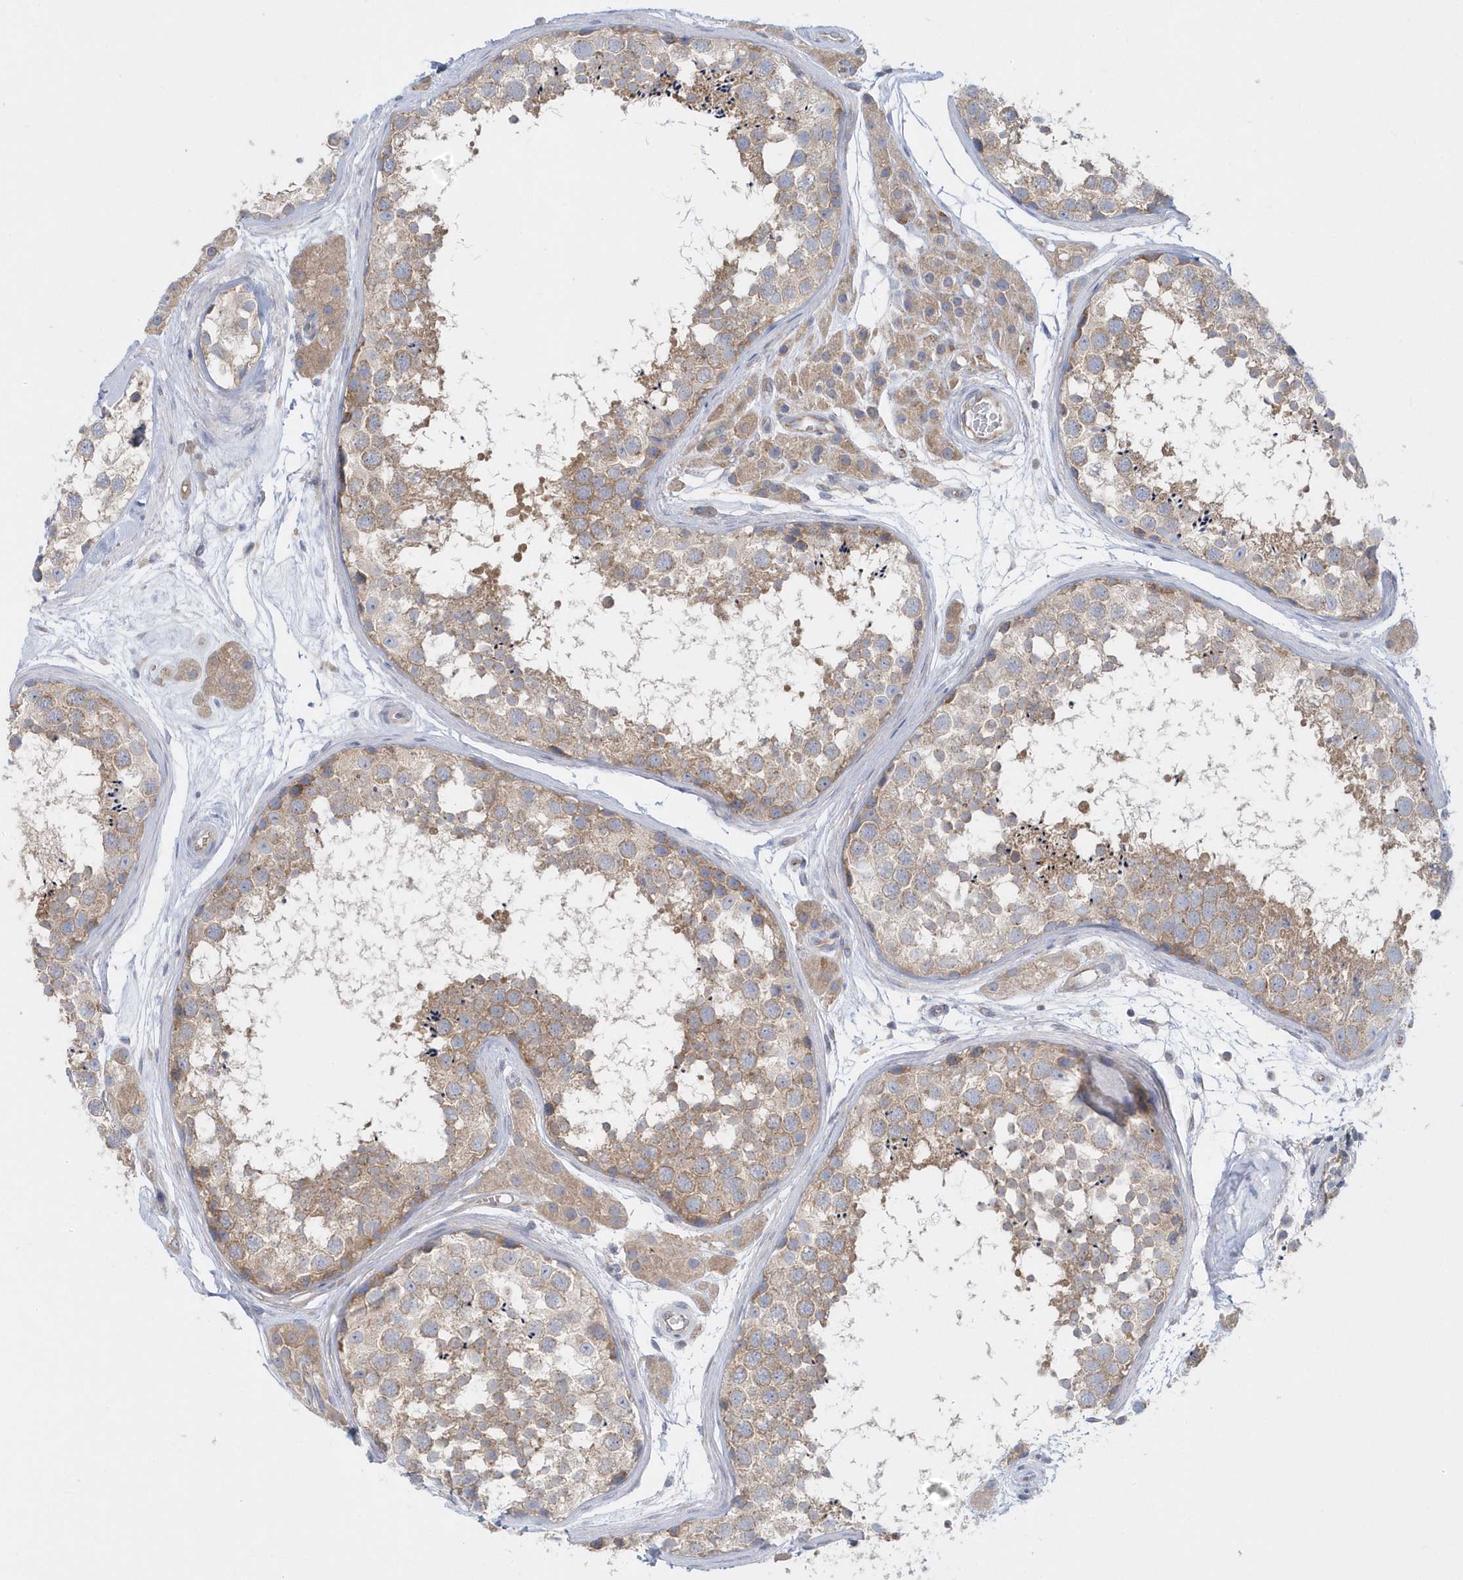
{"staining": {"intensity": "weak", "quantity": ">75%", "location": "cytoplasmic/membranous"}, "tissue": "testis", "cell_type": "Cells in seminiferous ducts", "image_type": "normal", "snomed": [{"axis": "morphology", "description": "Normal tissue, NOS"}, {"axis": "topography", "description": "Testis"}], "caption": "DAB immunohistochemical staining of normal testis exhibits weak cytoplasmic/membranous protein positivity in approximately >75% of cells in seminiferous ducts.", "gene": "EIF3C", "patient": {"sex": "male", "age": 56}}